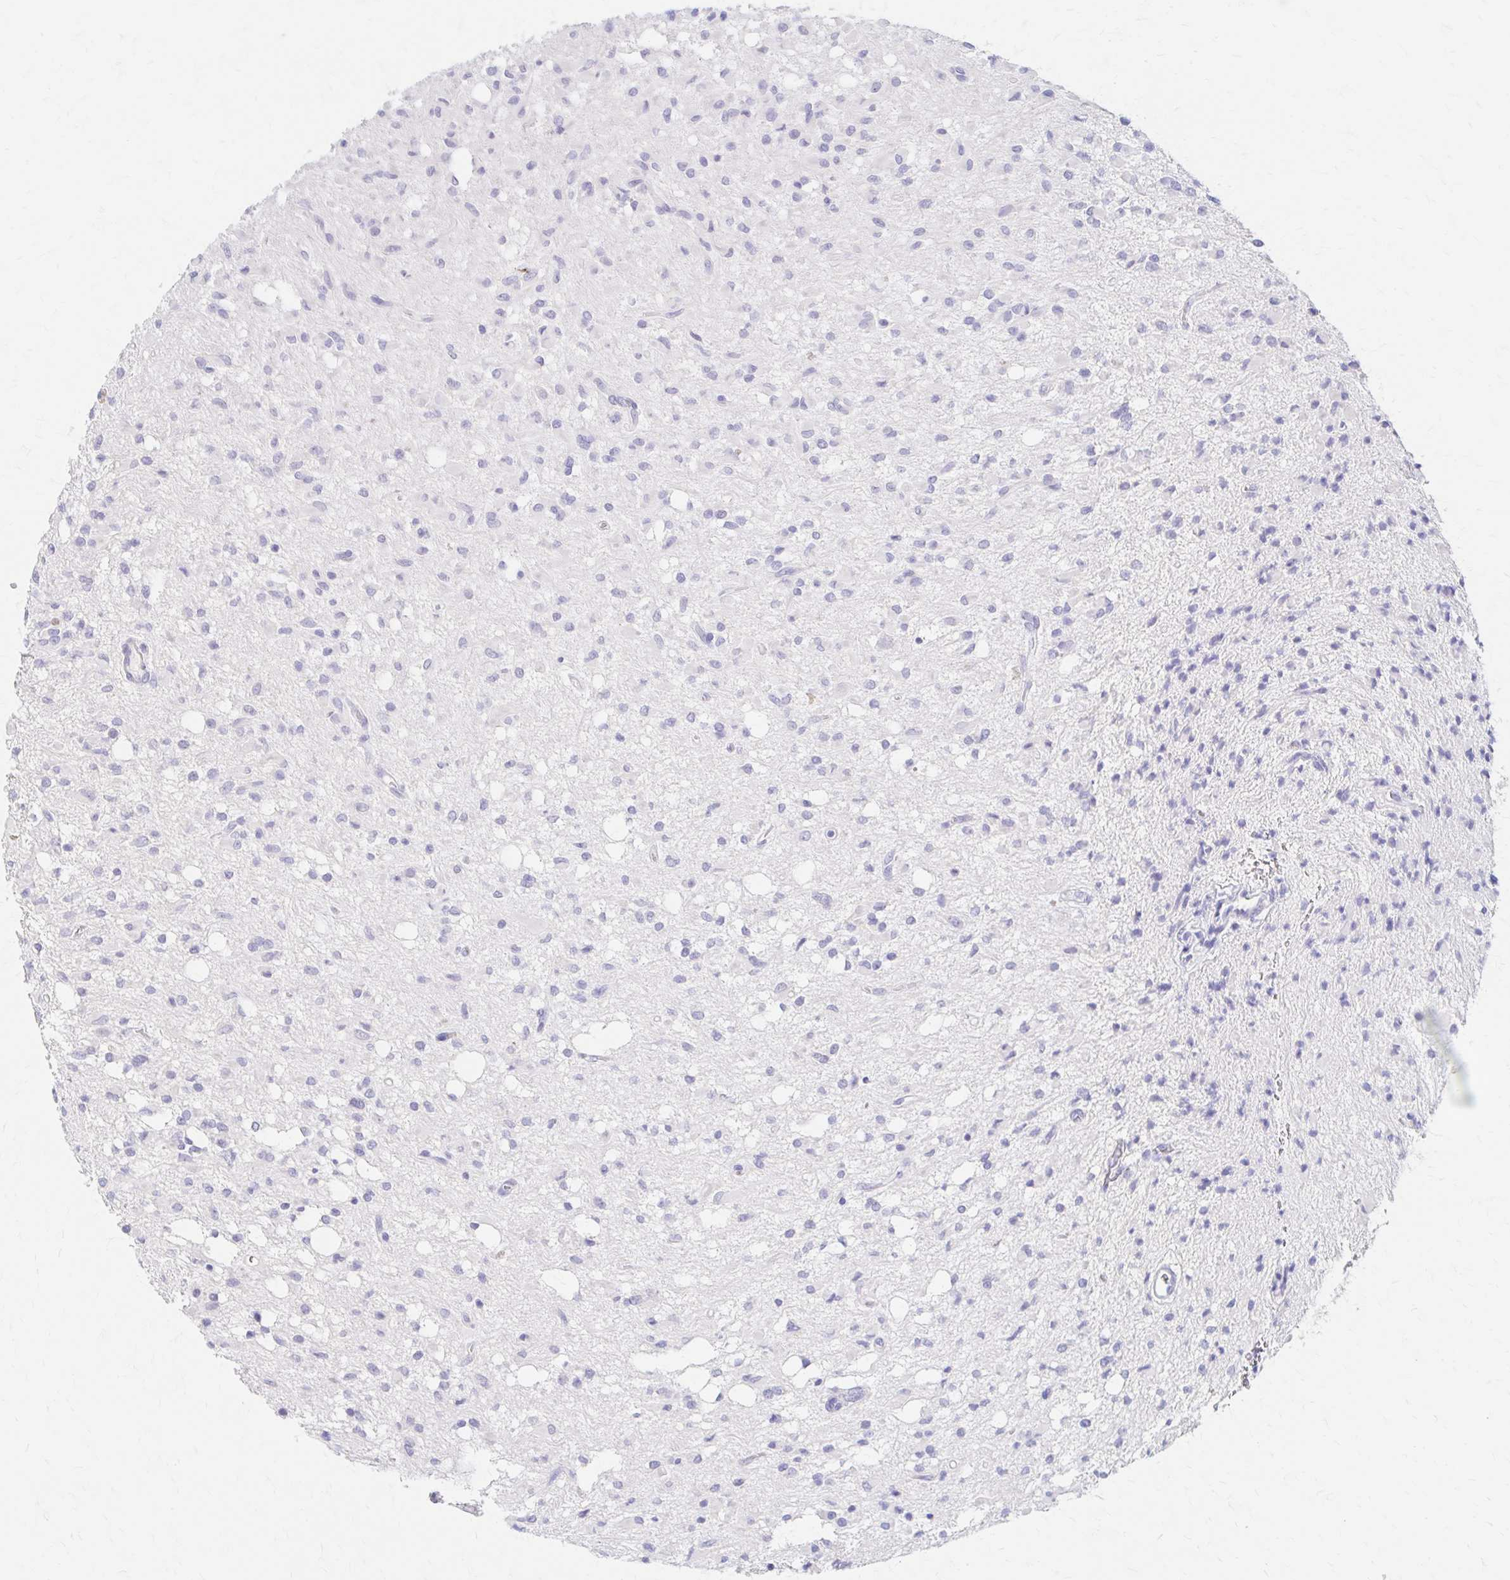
{"staining": {"intensity": "negative", "quantity": "none", "location": "none"}, "tissue": "glioma", "cell_type": "Tumor cells", "image_type": "cancer", "snomed": [{"axis": "morphology", "description": "Glioma, malignant, Low grade"}, {"axis": "topography", "description": "Brain"}], "caption": "There is no significant expression in tumor cells of glioma.", "gene": "AZGP1", "patient": {"sex": "female", "age": 33}}